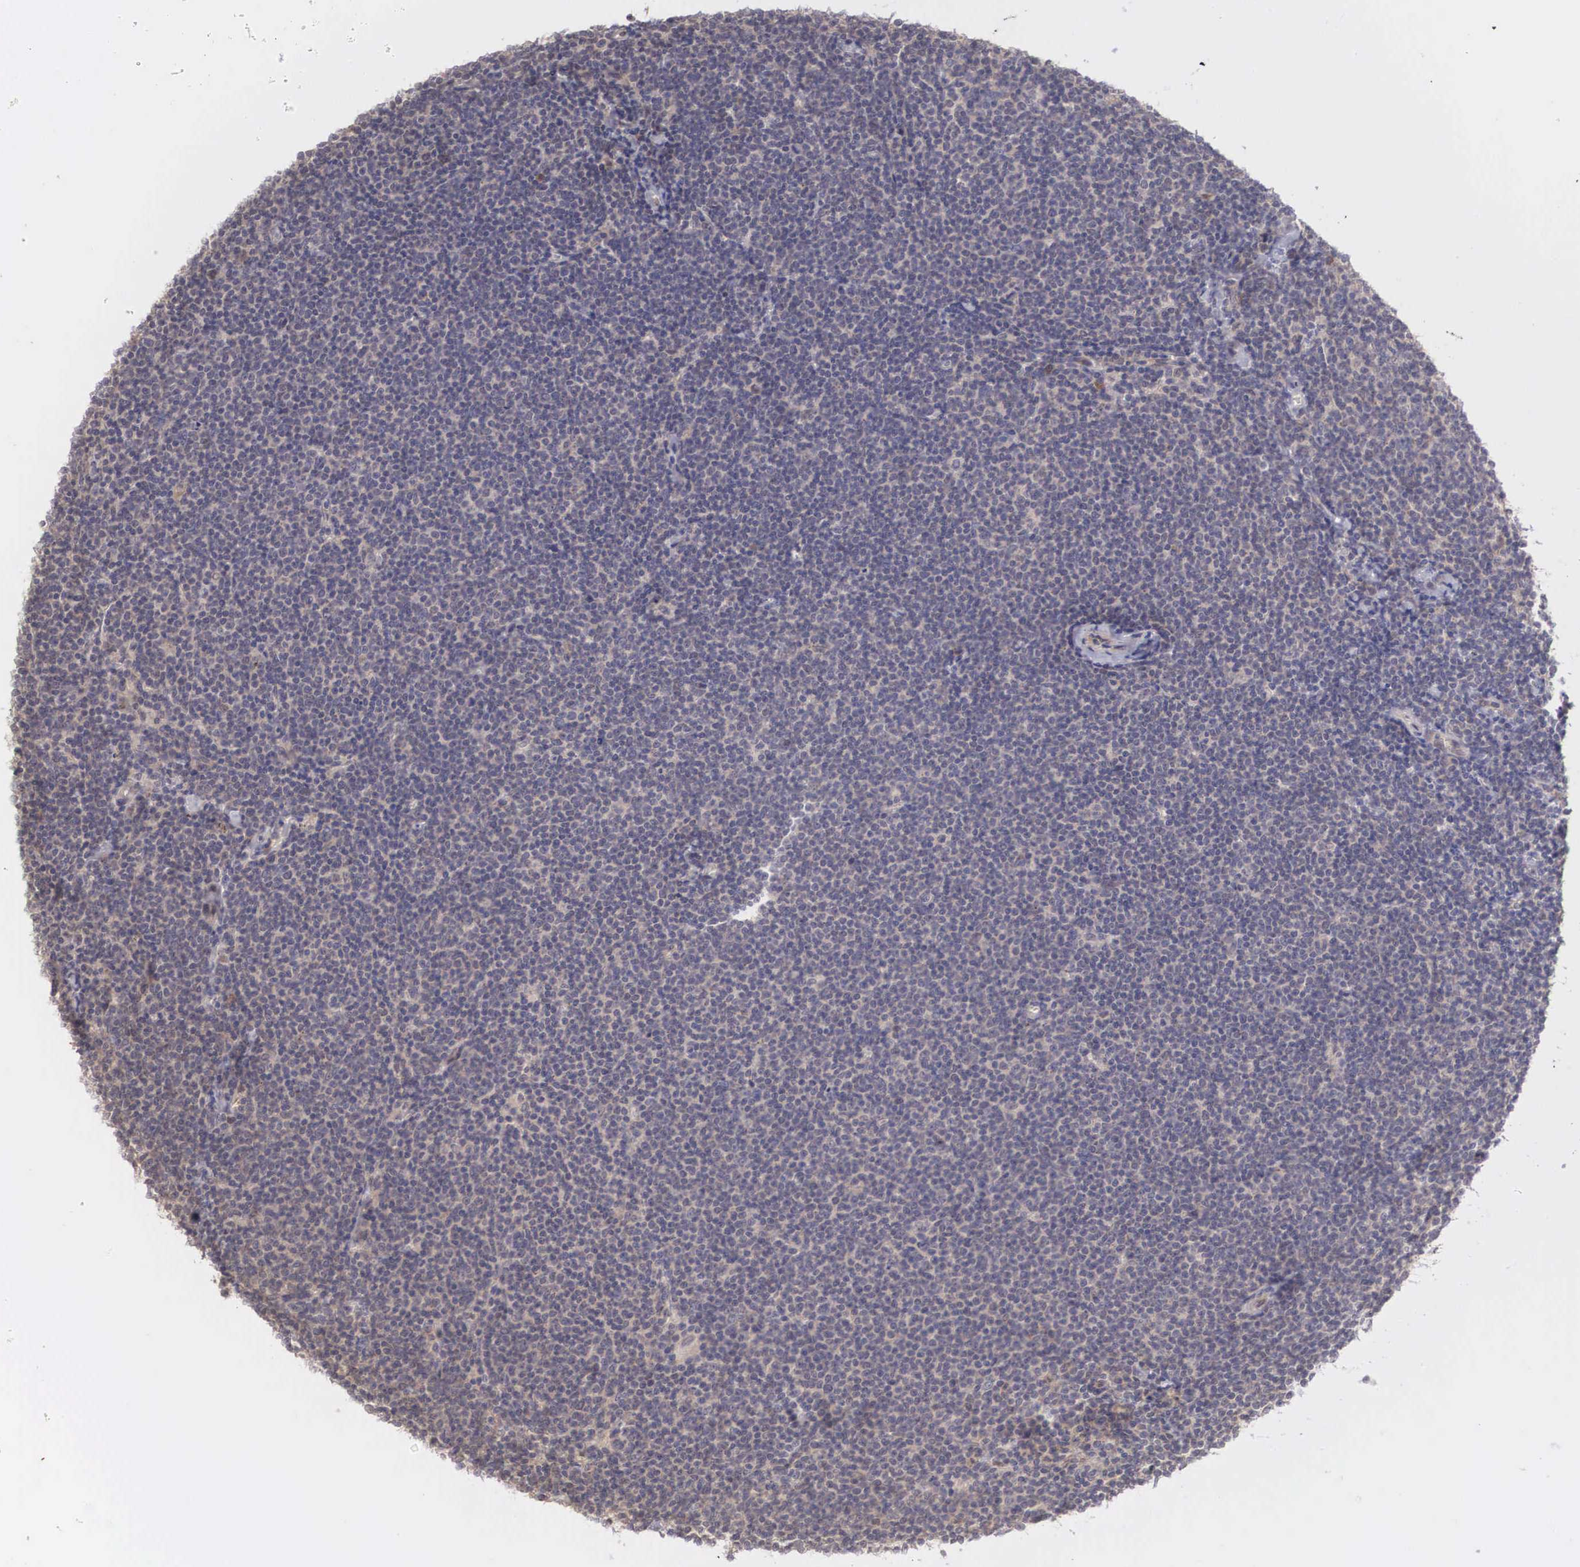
{"staining": {"intensity": "weak", "quantity": "25%-75%", "location": "cytoplasmic/membranous"}, "tissue": "lymphoma", "cell_type": "Tumor cells", "image_type": "cancer", "snomed": [{"axis": "morphology", "description": "Malignant lymphoma, non-Hodgkin's type, Low grade"}, {"axis": "topography", "description": "Lymph node"}], "caption": "The histopathology image demonstrates immunohistochemical staining of lymphoma. There is weak cytoplasmic/membranous expression is present in about 25%-75% of tumor cells.", "gene": "DNAJB7", "patient": {"sex": "male", "age": 65}}